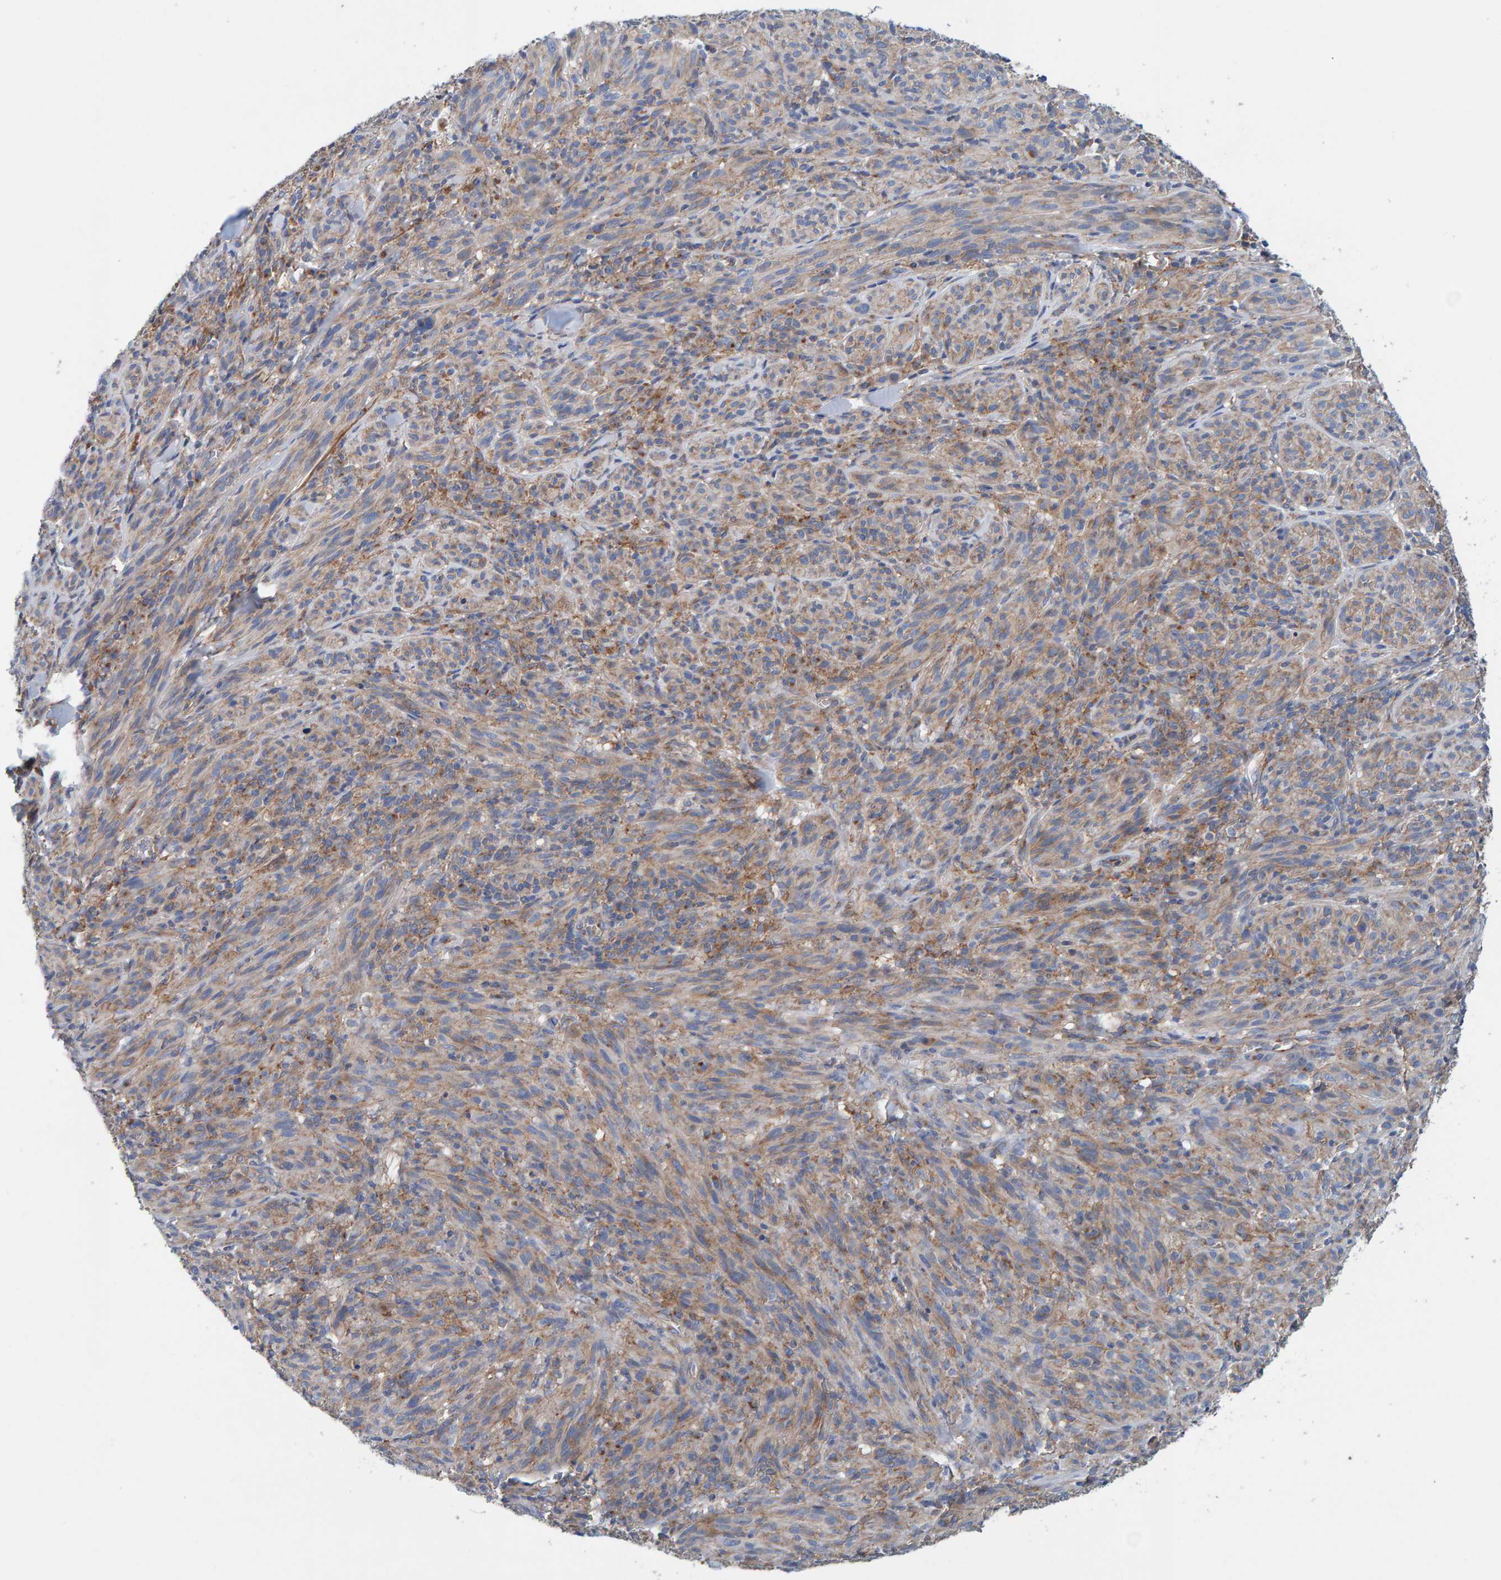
{"staining": {"intensity": "weak", "quantity": ">75%", "location": "cytoplasmic/membranous"}, "tissue": "melanoma", "cell_type": "Tumor cells", "image_type": "cancer", "snomed": [{"axis": "morphology", "description": "Malignant melanoma, NOS"}, {"axis": "topography", "description": "Skin of head"}], "caption": "Immunohistochemical staining of human malignant melanoma displays weak cytoplasmic/membranous protein expression in about >75% of tumor cells. (DAB IHC, brown staining for protein, blue staining for nuclei).", "gene": "MKLN1", "patient": {"sex": "male", "age": 96}}